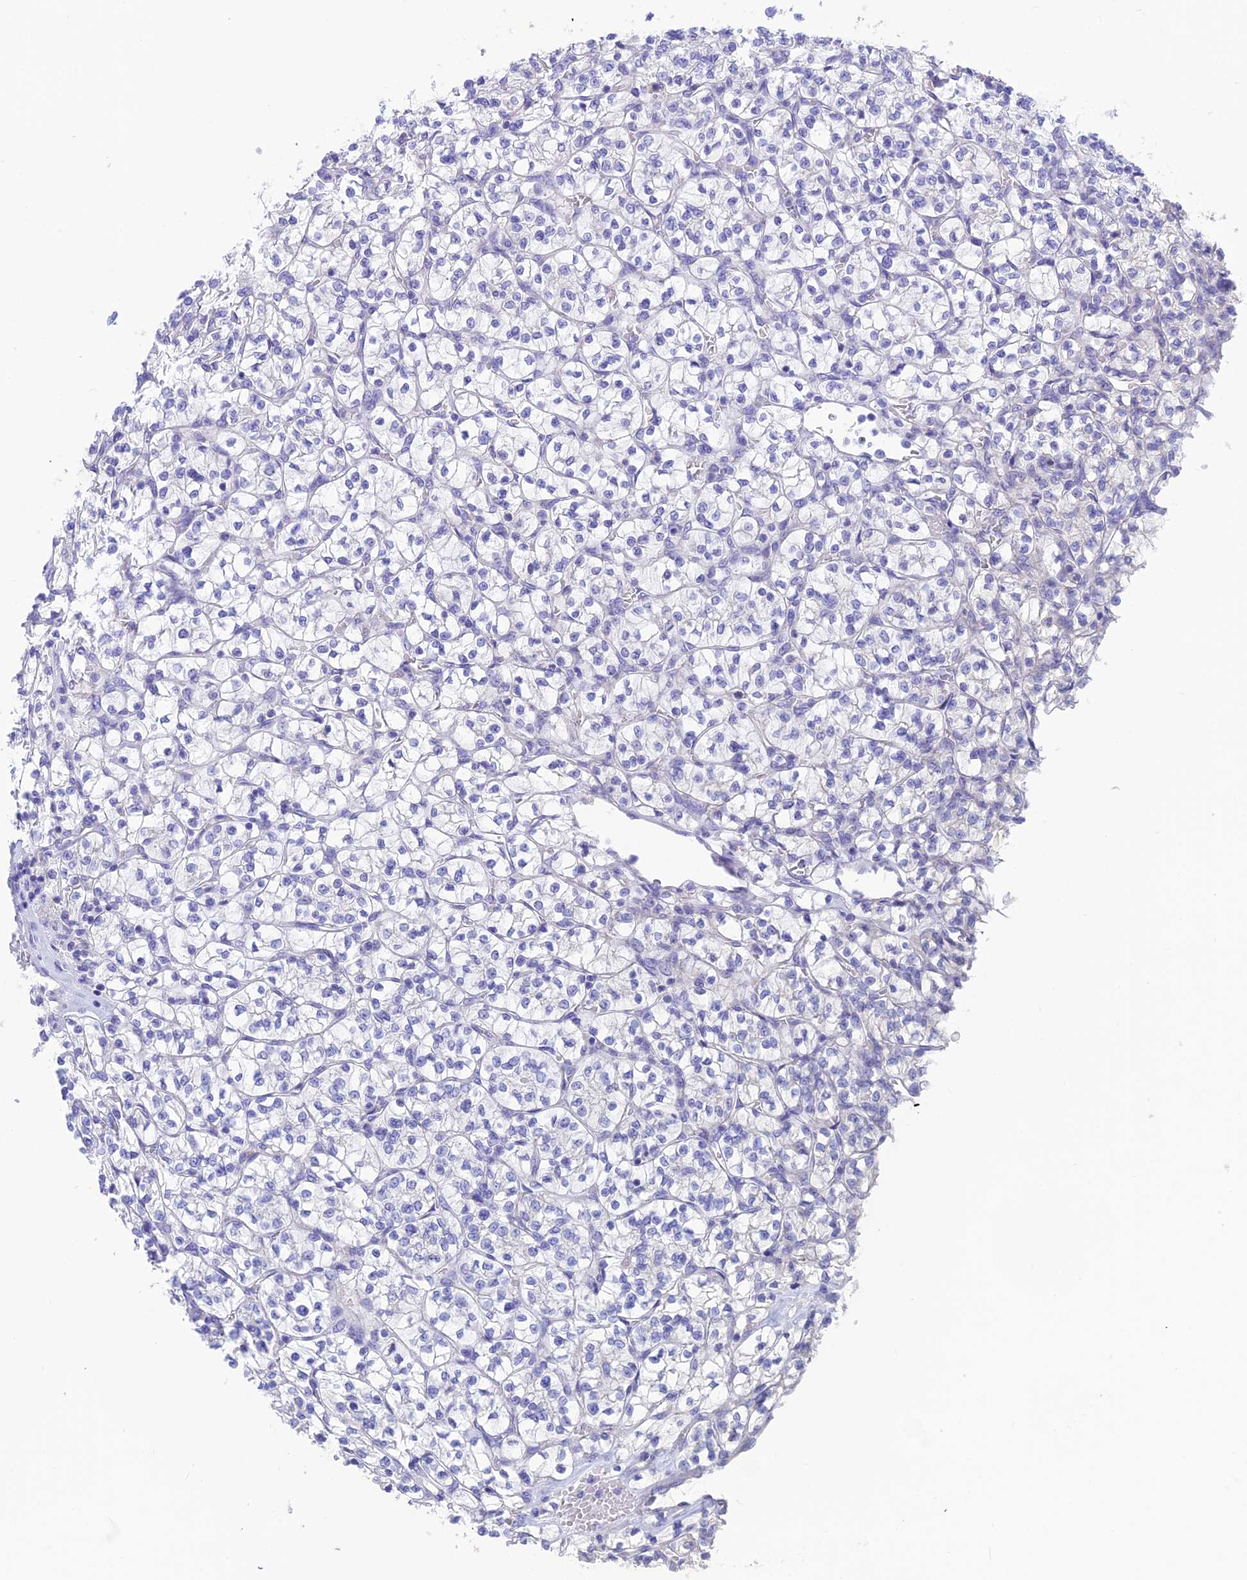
{"staining": {"intensity": "negative", "quantity": "none", "location": "none"}, "tissue": "renal cancer", "cell_type": "Tumor cells", "image_type": "cancer", "snomed": [{"axis": "morphology", "description": "Adenocarcinoma, NOS"}, {"axis": "topography", "description": "Kidney"}], "caption": "DAB immunohistochemical staining of adenocarcinoma (renal) demonstrates no significant positivity in tumor cells.", "gene": "LZTFL1", "patient": {"sex": "female", "age": 64}}